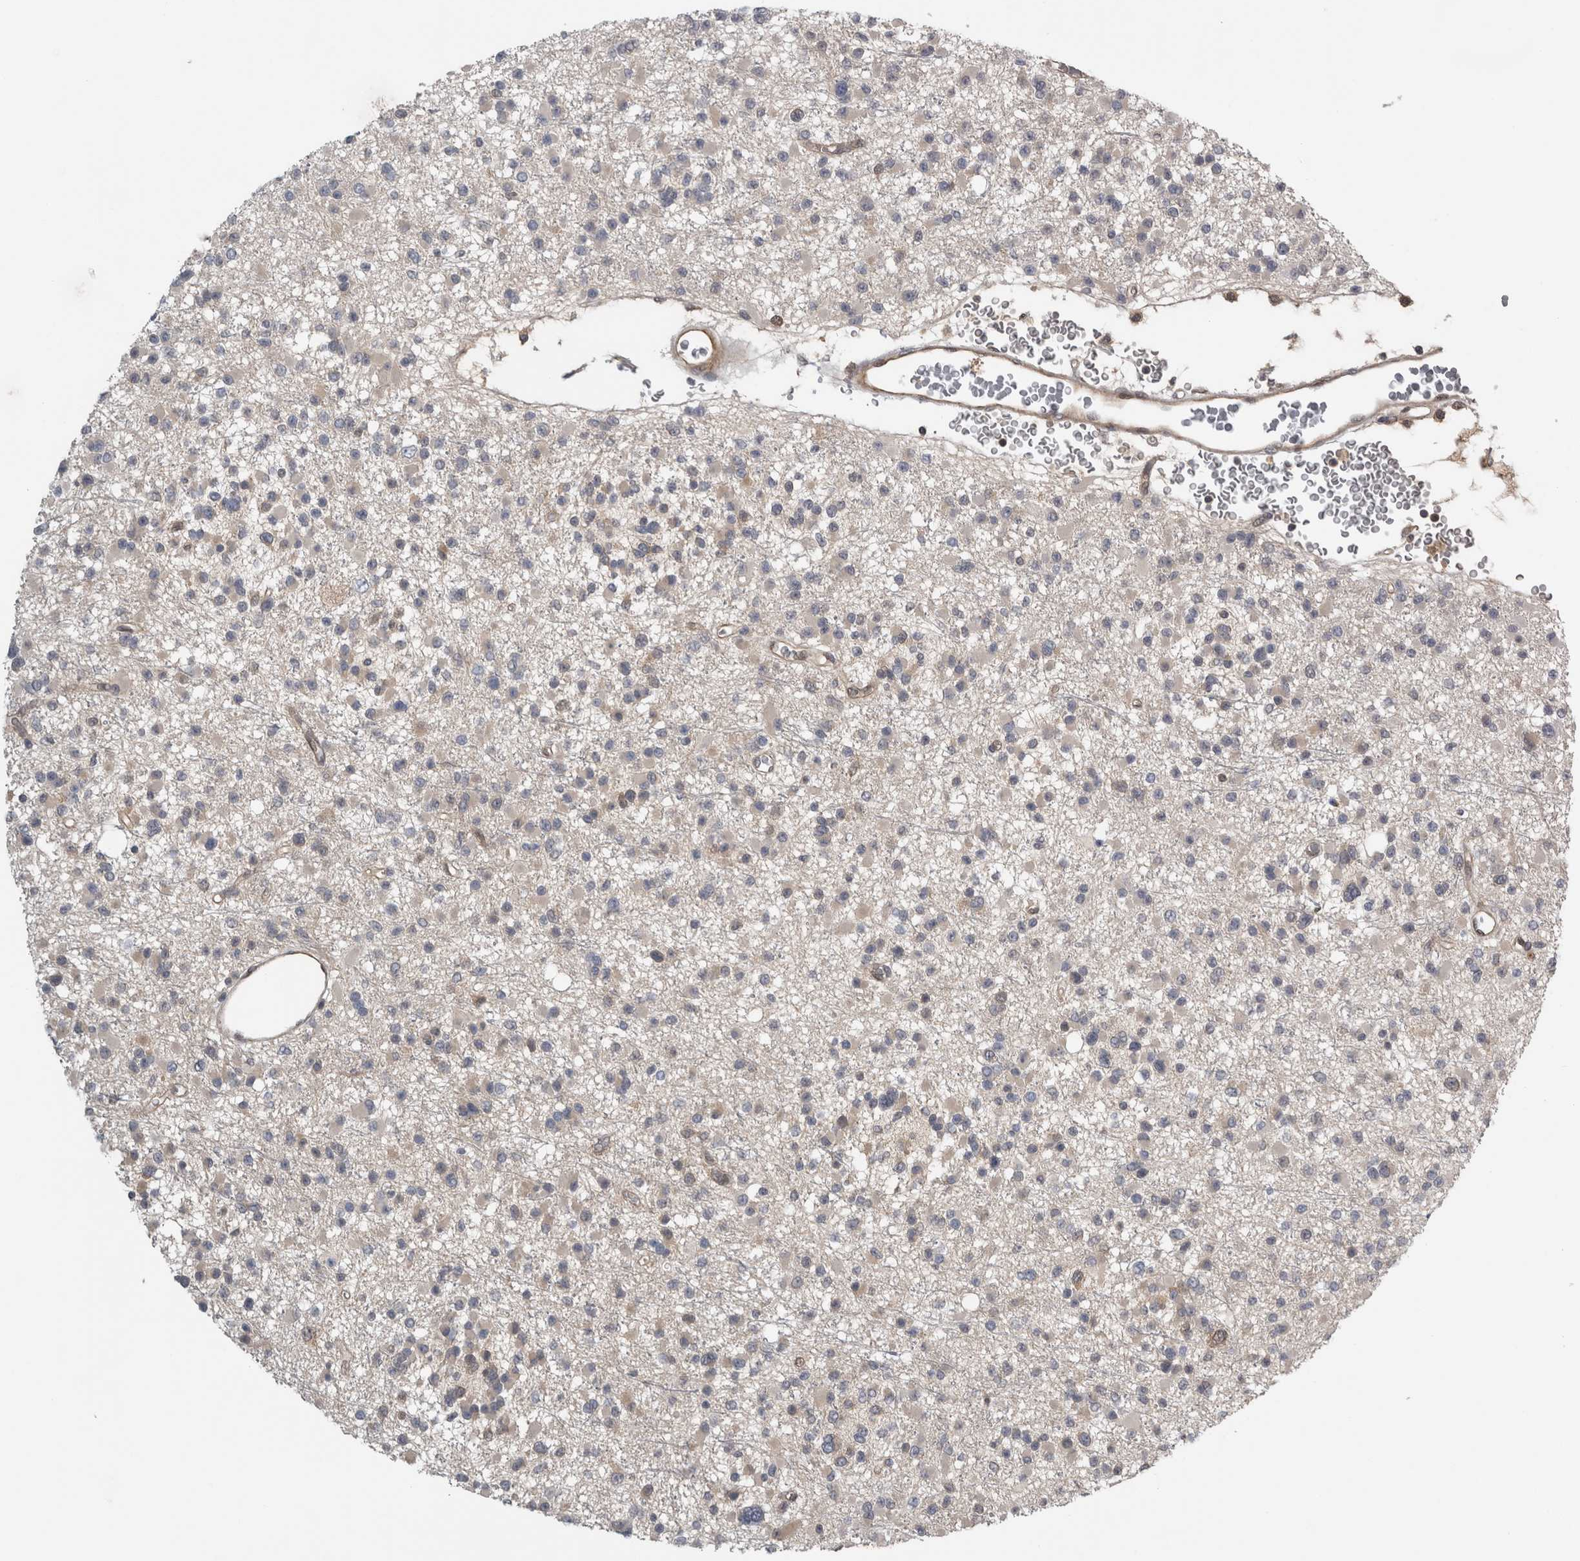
{"staining": {"intensity": "weak", "quantity": "<25%", "location": "cytoplasmic/membranous"}, "tissue": "glioma", "cell_type": "Tumor cells", "image_type": "cancer", "snomed": [{"axis": "morphology", "description": "Glioma, malignant, Low grade"}, {"axis": "topography", "description": "Brain"}], "caption": "Immunohistochemistry of human glioma exhibits no expression in tumor cells. Nuclei are stained in blue.", "gene": "NAPRT", "patient": {"sex": "female", "age": 22}}